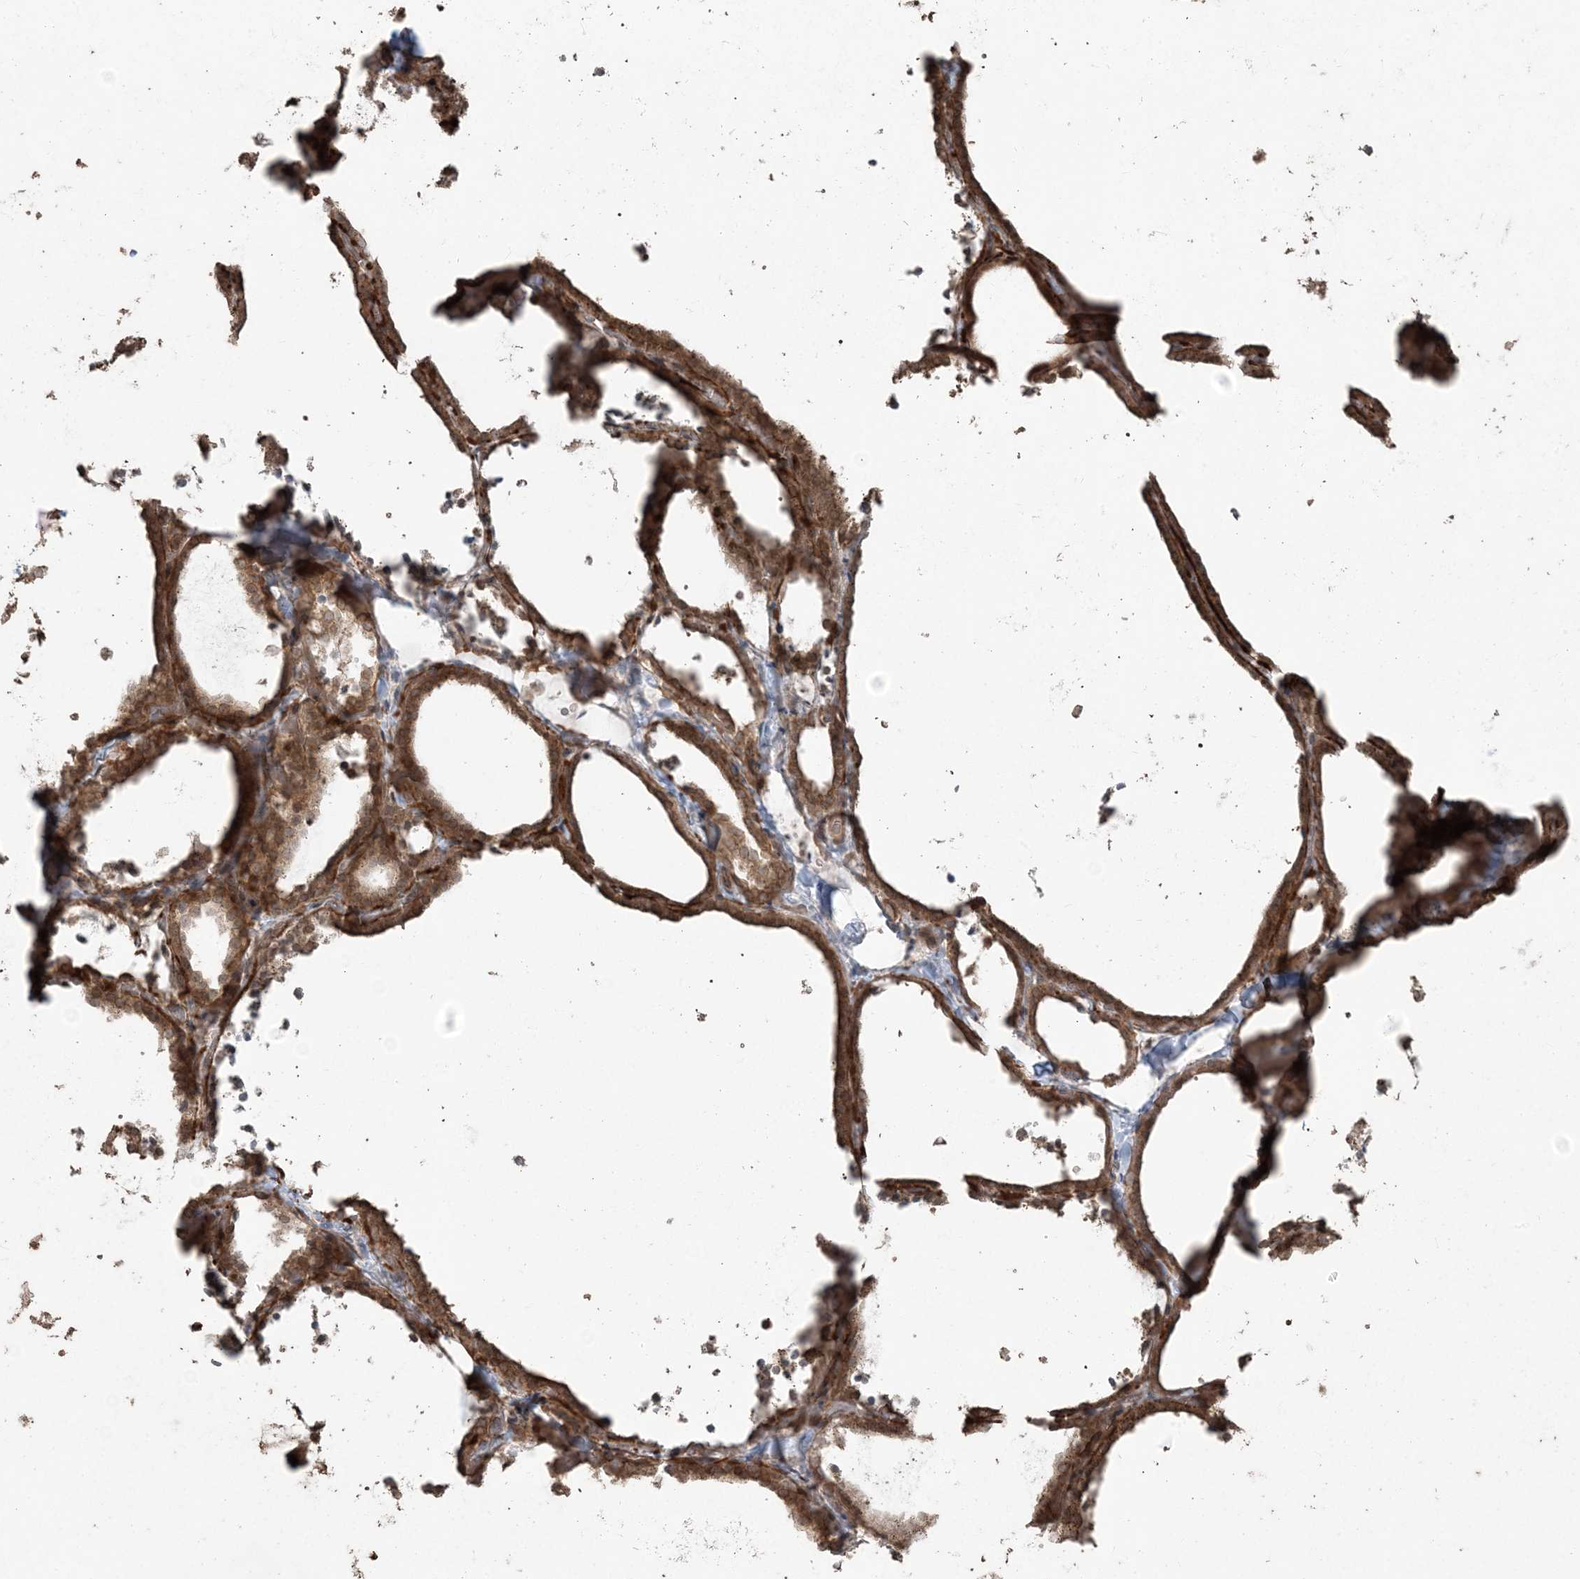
{"staining": {"intensity": "moderate", "quantity": ">75%", "location": "cytoplasmic/membranous"}, "tissue": "thyroid gland", "cell_type": "Glandular cells", "image_type": "normal", "snomed": [{"axis": "morphology", "description": "Normal tissue, NOS"}, {"axis": "topography", "description": "Thyroid gland"}], "caption": "Unremarkable thyroid gland exhibits moderate cytoplasmic/membranous expression in about >75% of glandular cells, visualized by immunohistochemistry. Ihc stains the protein of interest in brown and the nuclei are stained blue.", "gene": "DDX19B", "patient": {"sex": "female", "age": 22}}